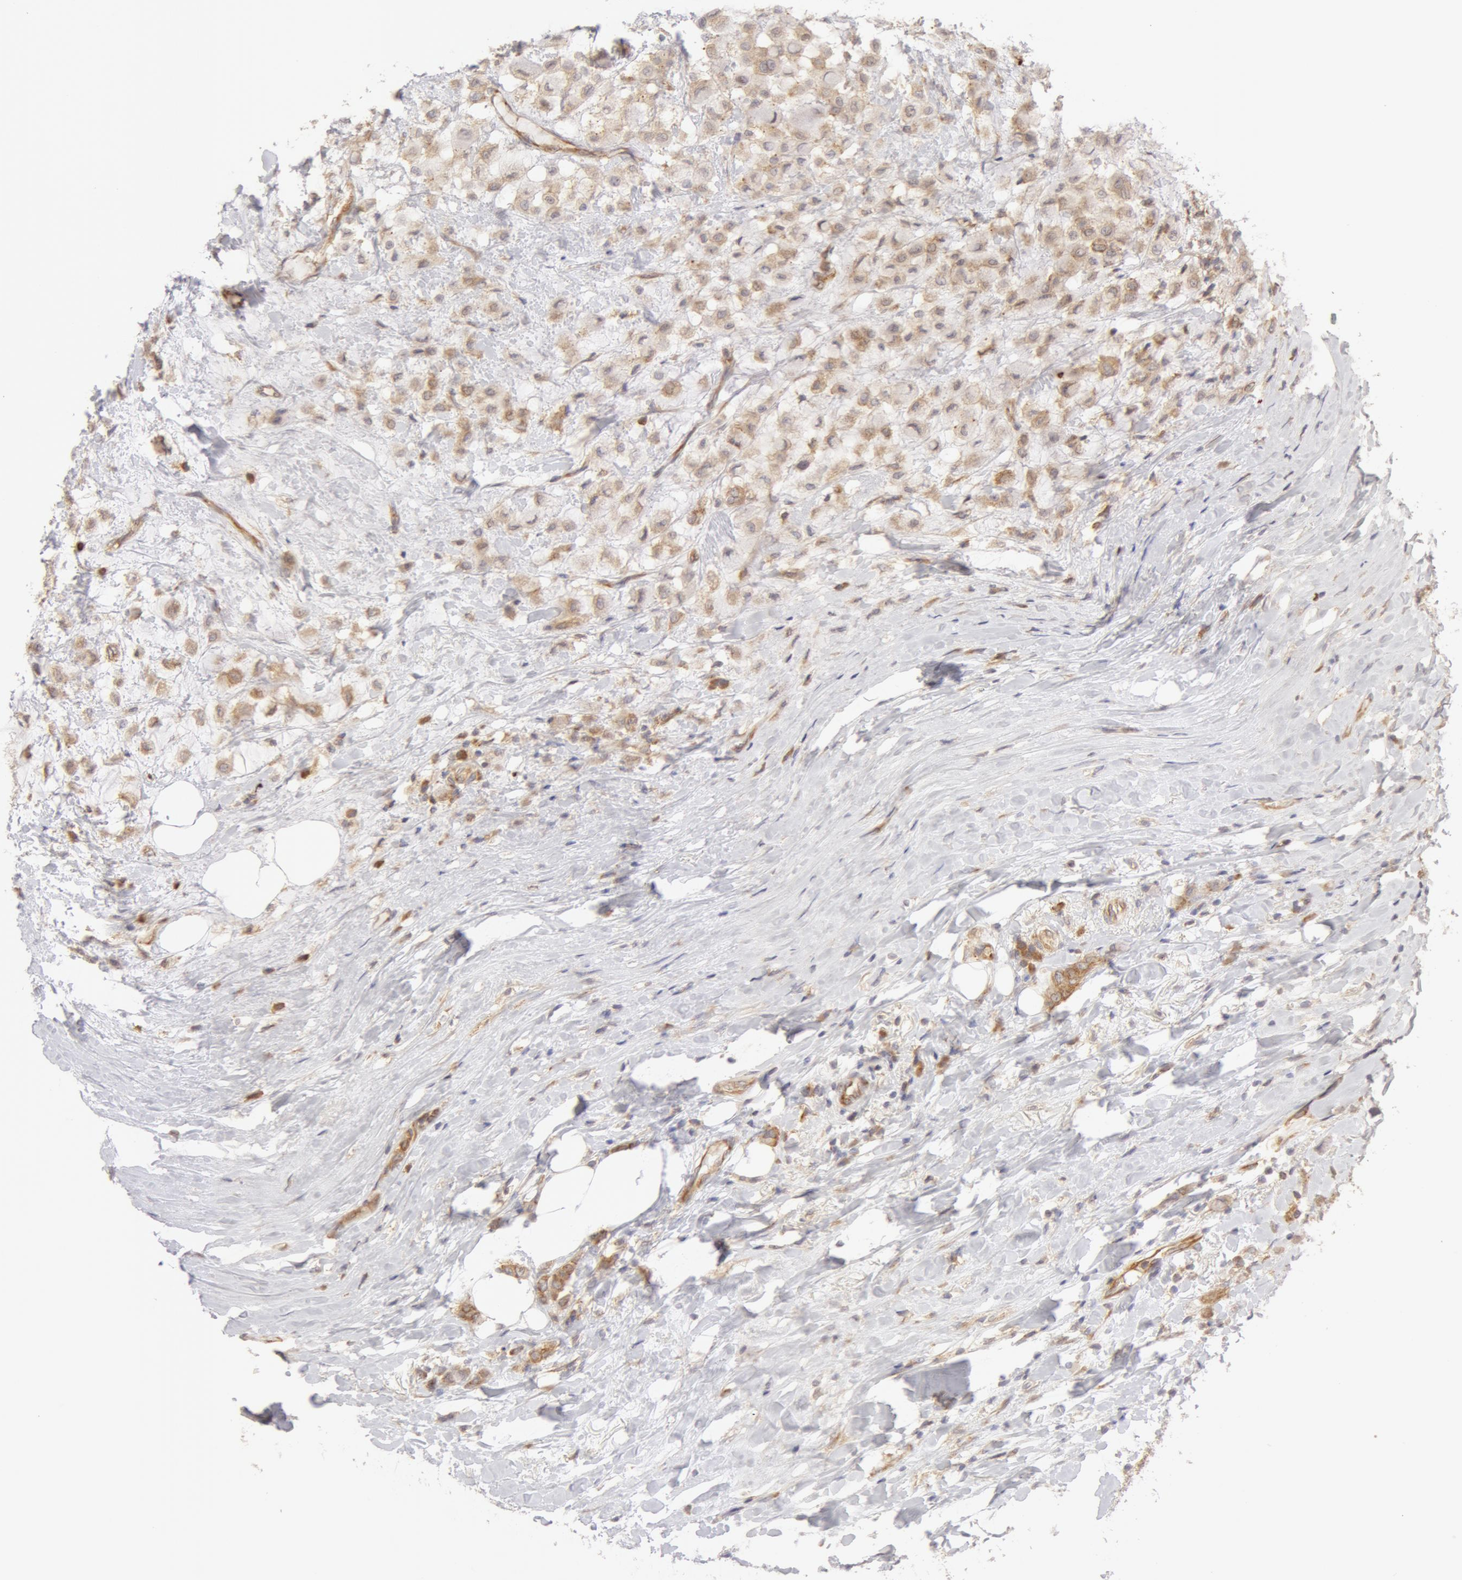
{"staining": {"intensity": "weak", "quantity": "25%-75%", "location": "cytoplasmic/membranous"}, "tissue": "breast cancer", "cell_type": "Tumor cells", "image_type": "cancer", "snomed": [{"axis": "morphology", "description": "Lobular carcinoma"}, {"axis": "topography", "description": "Breast"}], "caption": "Tumor cells reveal low levels of weak cytoplasmic/membranous staining in about 25%-75% of cells in breast cancer (lobular carcinoma). (DAB (3,3'-diaminobenzidine) IHC with brightfield microscopy, high magnification).", "gene": "DDX3Y", "patient": {"sex": "female", "age": 85}}